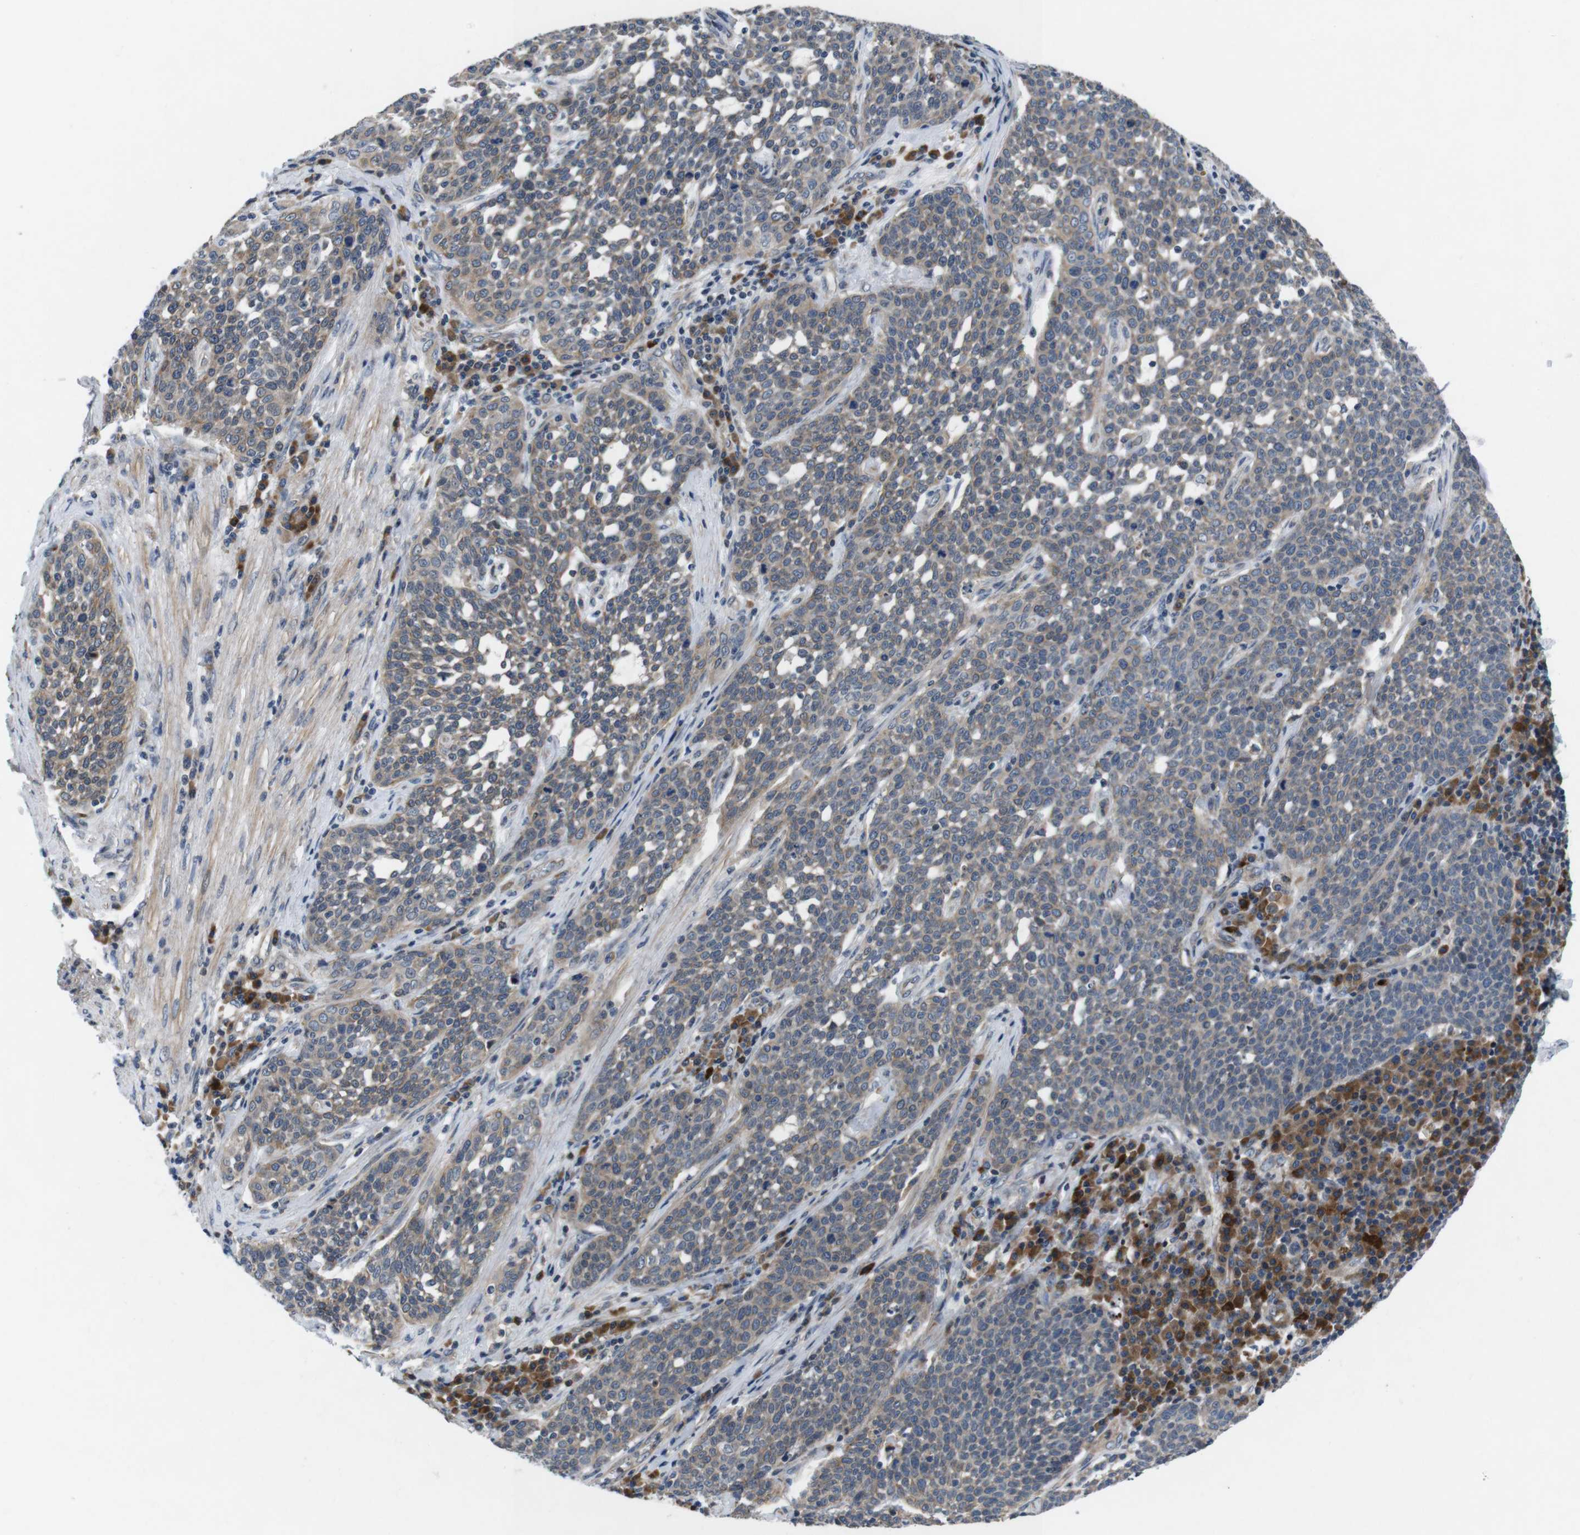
{"staining": {"intensity": "moderate", "quantity": ">75%", "location": "cytoplasmic/membranous"}, "tissue": "cervical cancer", "cell_type": "Tumor cells", "image_type": "cancer", "snomed": [{"axis": "morphology", "description": "Squamous cell carcinoma, NOS"}, {"axis": "topography", "description": "Cervix"}], "caption": "An immunohistochemistry (IHC) image of tumor tissue is shown. Protein staining in brown highlights moderate cytoplasmic/membranous positivity in cervical cancer (squamous cell carcinoma) within tumor cells. The protein of interest is stained brown, and the nuclei are stained in blue (DAB IHC with brightfield microscopy, high magnification).", "gene": "JAK1", "patient": {"sex": "female", "age": 34}}